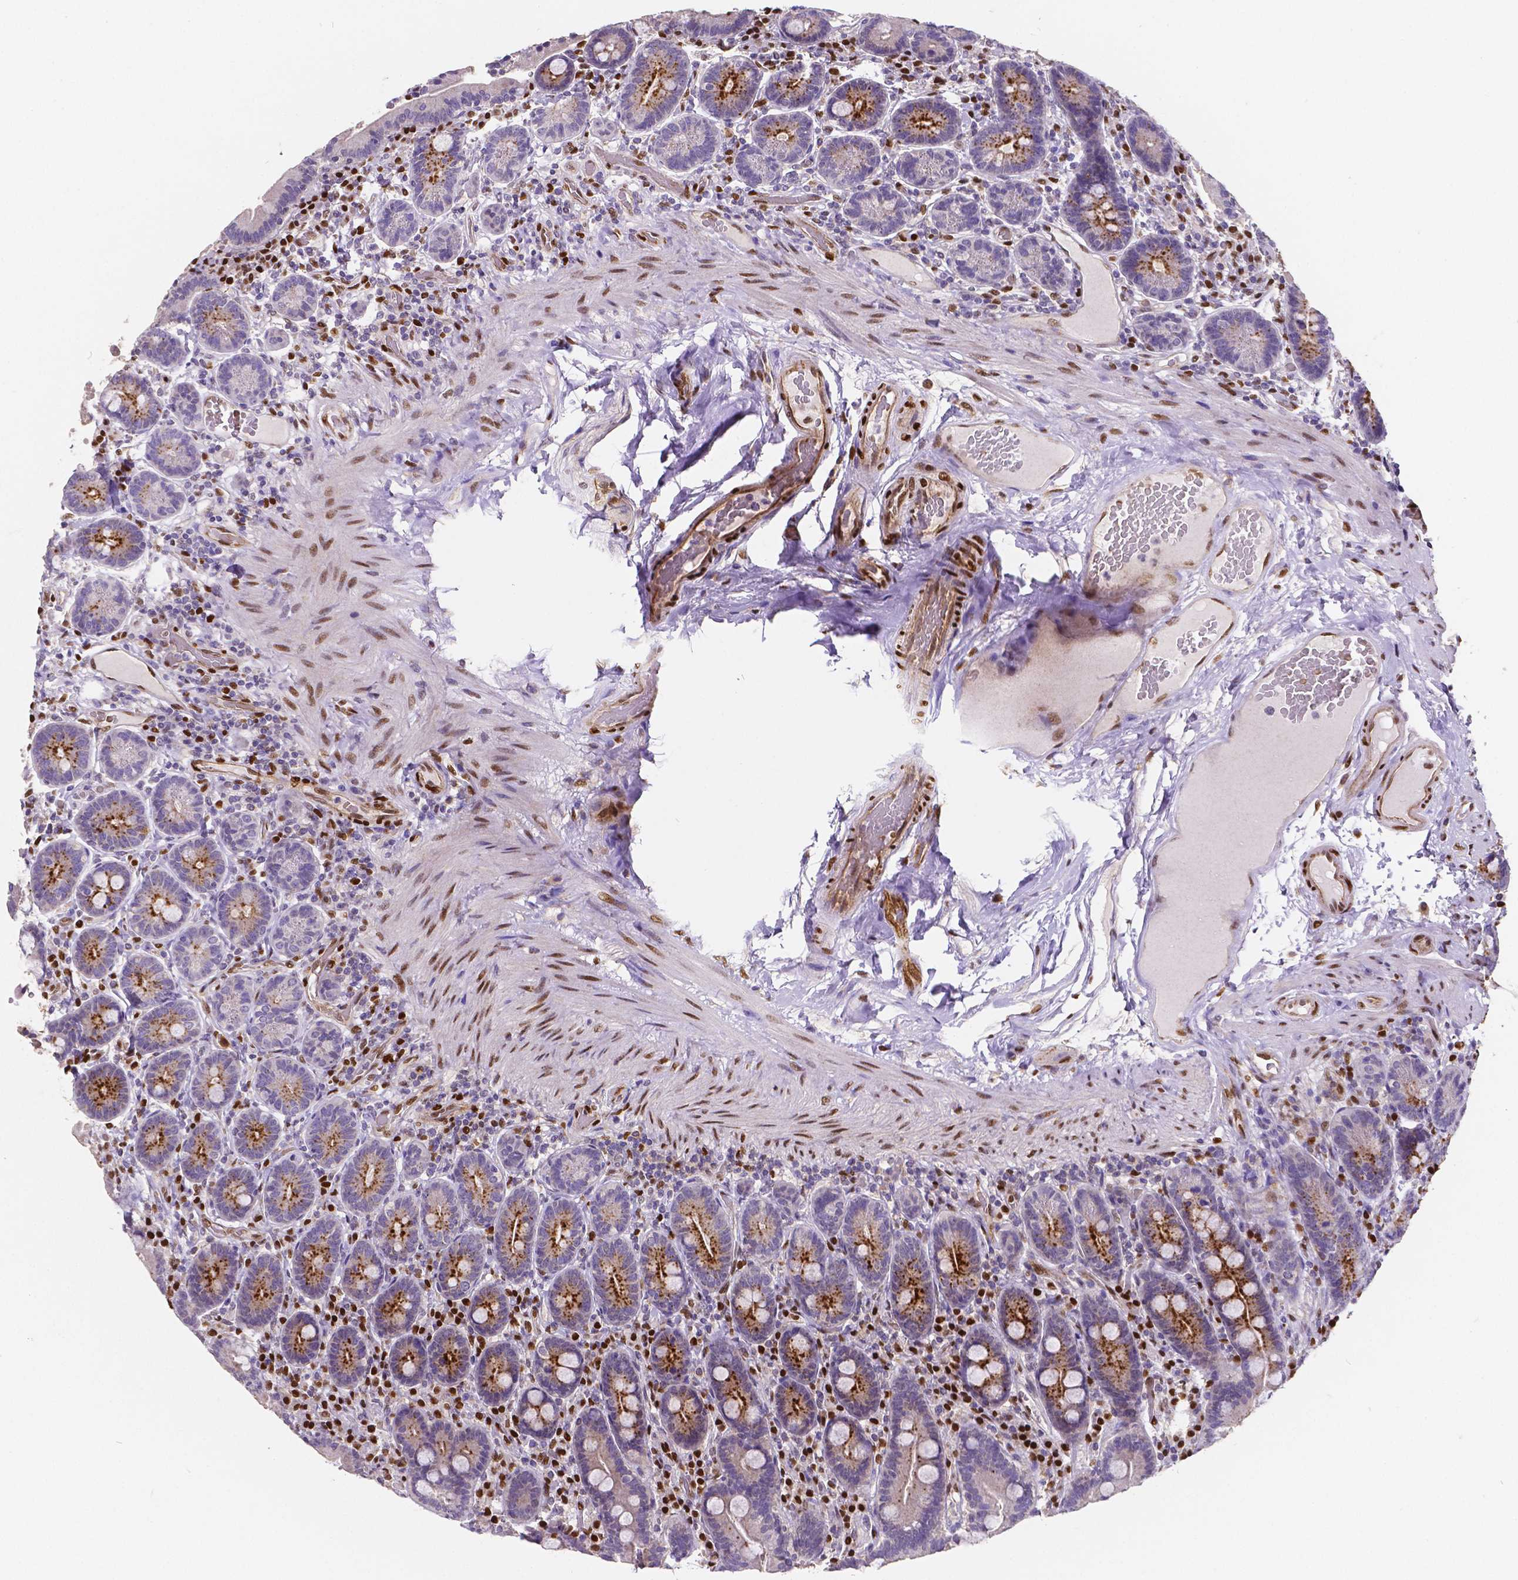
{"staining": {"intensity": "strong", "quantity": "<25%", "location": "cytoplasmic/membranous"}, "tissue": "duodenum", "cell_type": "Glandular cells", "image_type": "normal", "snomed": [{"axis": "morphology", "description": "Normal tissue, NOS"}, {"axis": "topography", "description": "Duodenum"}], "caption": "High-magnification brightfield microscopy of unremarkable duodenum stained with DAB (brown) and counterstained with hematoxylin (blue). glandular cells exhibit strong cytoplasmic/membranous positivity is present in about<25% of cells. (Brightfield microscopy of DAB IHC at high magnification).", "gene": "MEF2C", "patient": {"sex": "female", "age": 62}}